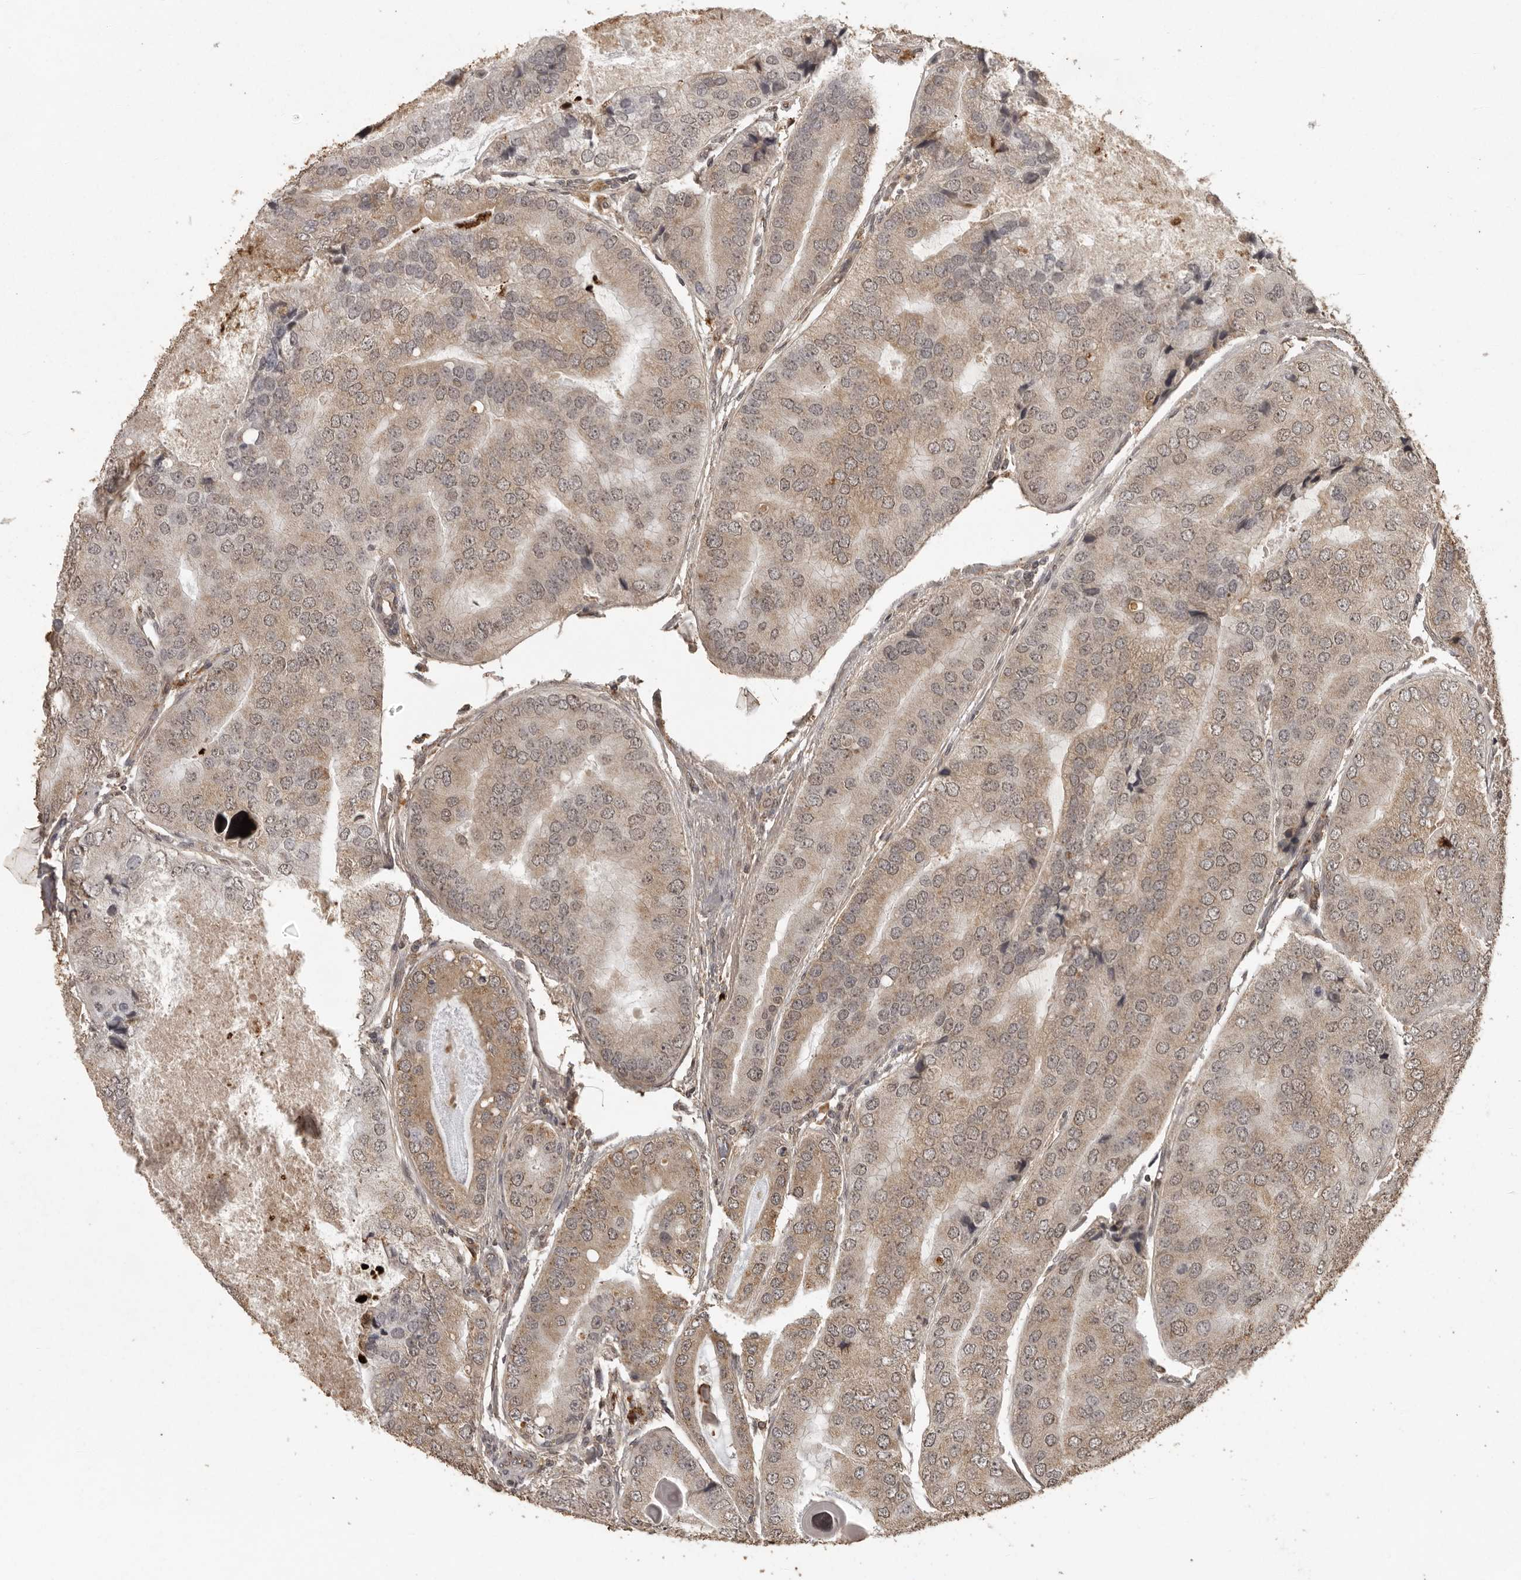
{"staining": {"intensity": "weak", "quantity": ">75%", "location": "cytoplasmic/membranous"}, "tissue": "prostate cancer", "cell_type": "Tumor cells", "image_type": "cancer", "snomed": [{"axis": "morphology", "description": "Adenocarcinoma, High grade"}, {"axis": "topography", "description": "Prostate"}], "caption": "This image shows prostate cancer (adenocarcinoma (high-grade)) stained with immunohistochemistry to label a protein in brown. The cytoplasmic/membranous of tumor cells show weak positivity for the protein. Nuclei are counter-stained blue.", "gene": "CTF1", "patient": {"sex": "male", "age": 70}}